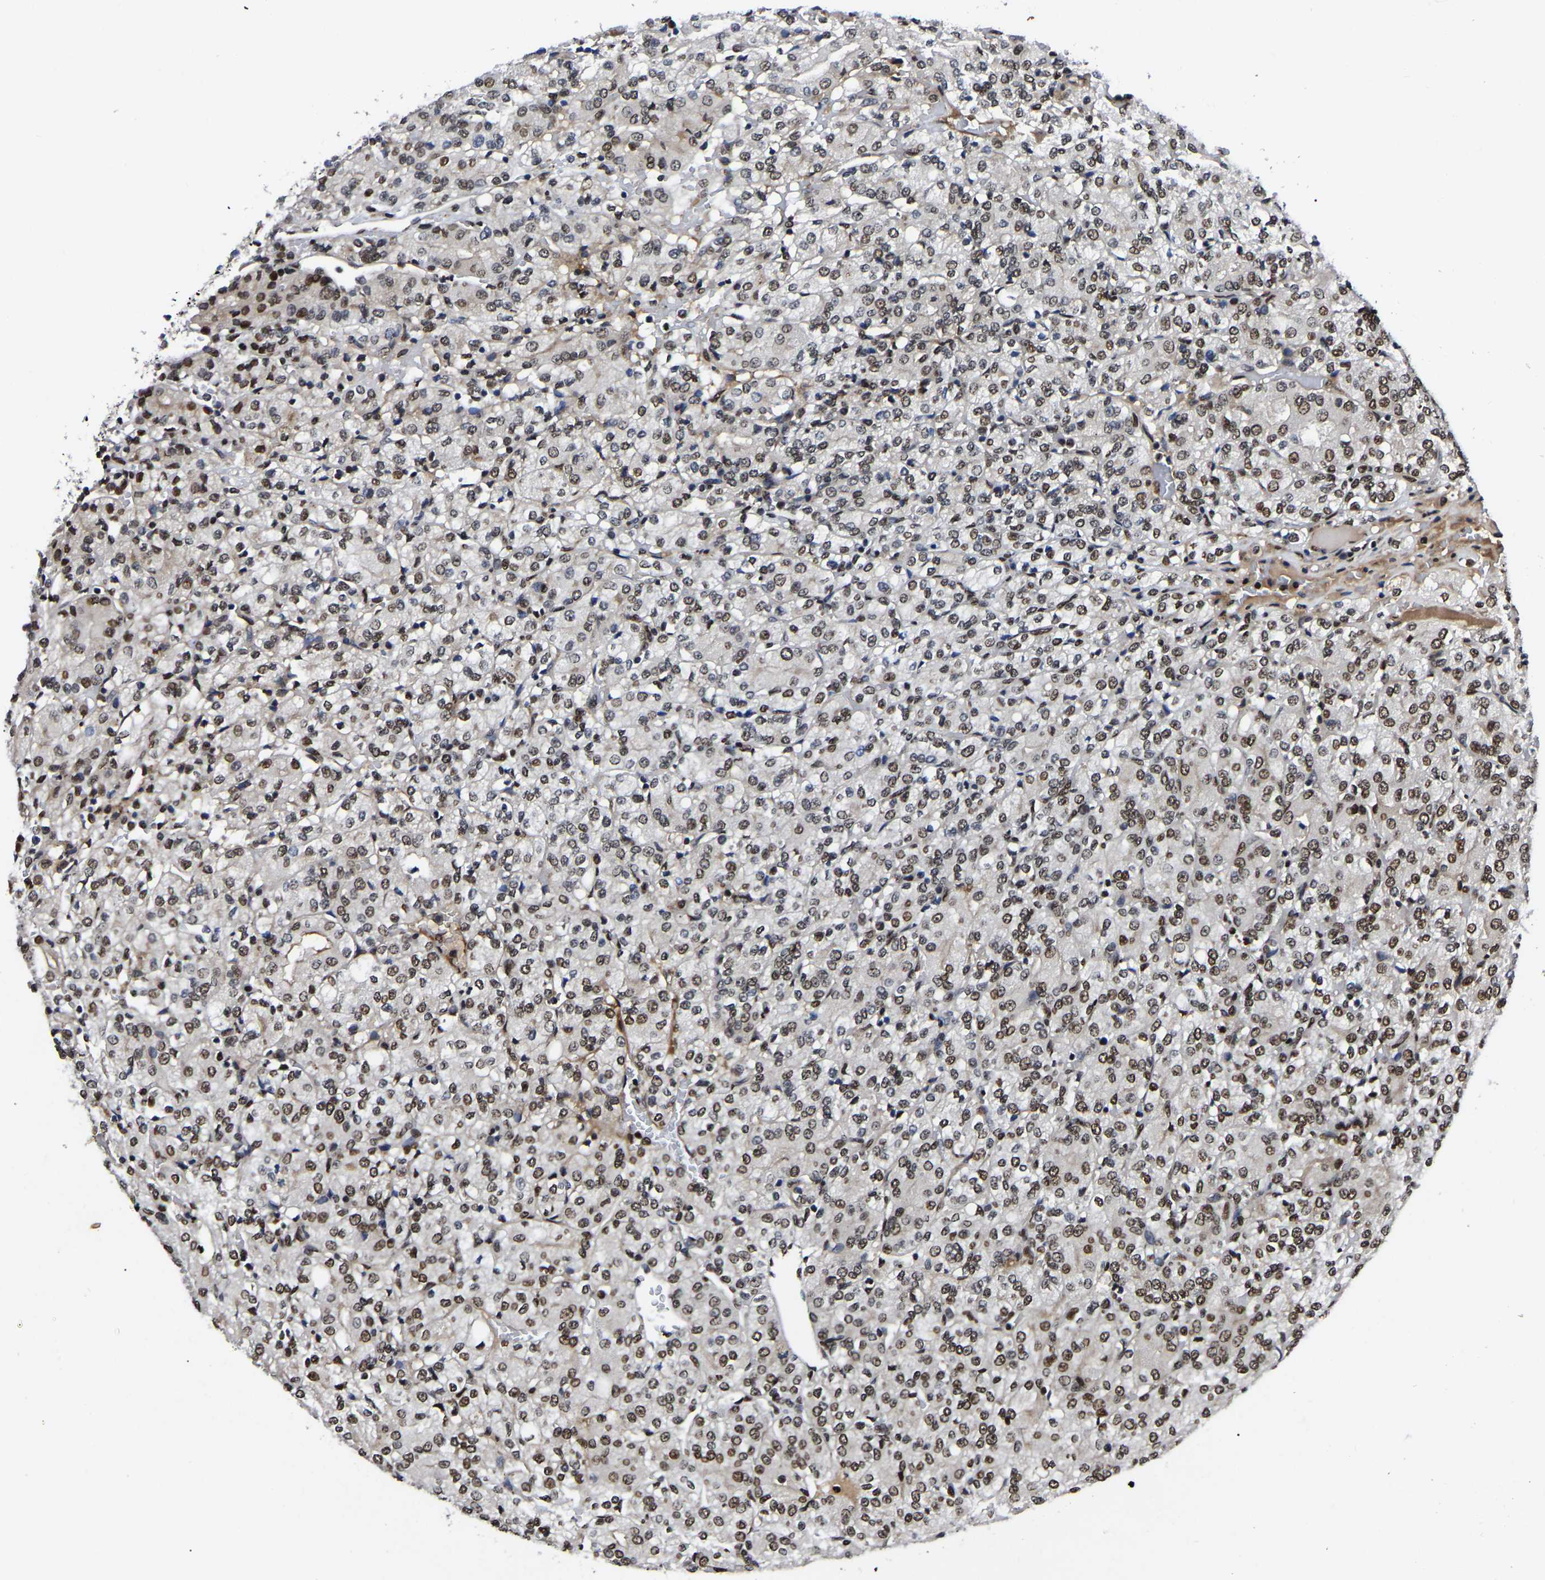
{"staining": {"intensity": "moderate", "quantity": ">75%", "location": "nuclear"}, "tissue": "renal cancer", "cell_type": "Tumor cells", "image_type": "cancer", "snomed": [{"axis": "morphology", "description": "Adenocarcinoma, NOS"}, {"axis": "topography", "description": "Kidney"}], "caption": "Human adenocarcinoma (renal) stained for a protein (brown) reveals moderate nuclear positive positivity in approximately >75% of tumor cells.", "gene": "TRIM35", "patient": {"sex": "male", "age": 77}}